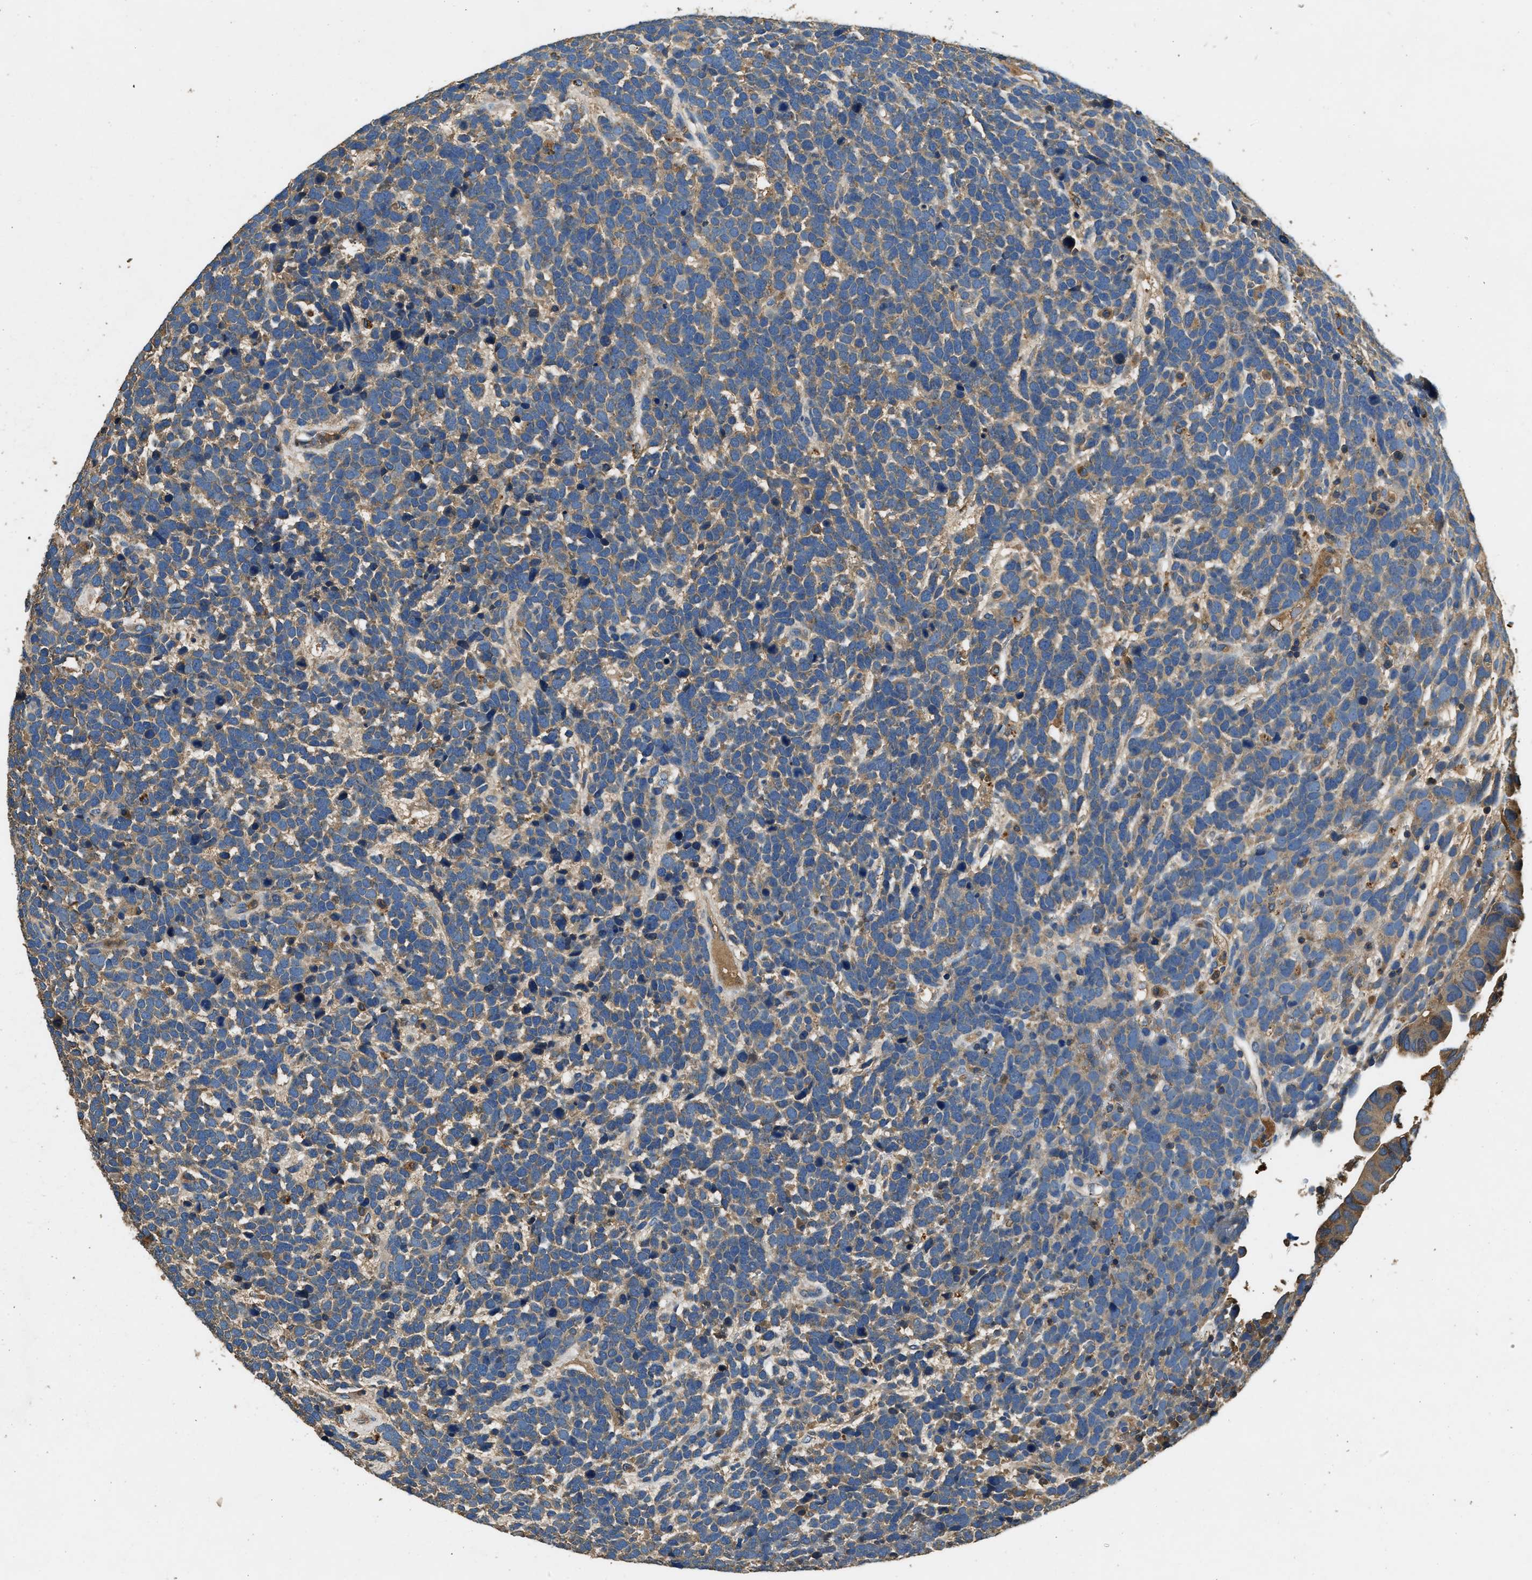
{"staining": {"intensity": "weak", "quantity": ">75%", "location": "cytoplasmic/membranous"}, "tissue": "urothelial cancer", "cell_type": "Tumor cells", "image_type": "cancer", "snomed": [{"axis": "morphology", "description": "Urothelial carcinoma, High grade"}, {"axis": "topography", "description": "Urinary bladder"}], "caption": "High-power microscopy captured an immunohistochemistry micrograph of urothelial cancer, revealing weak cytoplasmic/membranous staining in approximately >75% of tumor cells.", "gene": "BLOC1S1", "patient": {"sex": "female", "age": 82}}